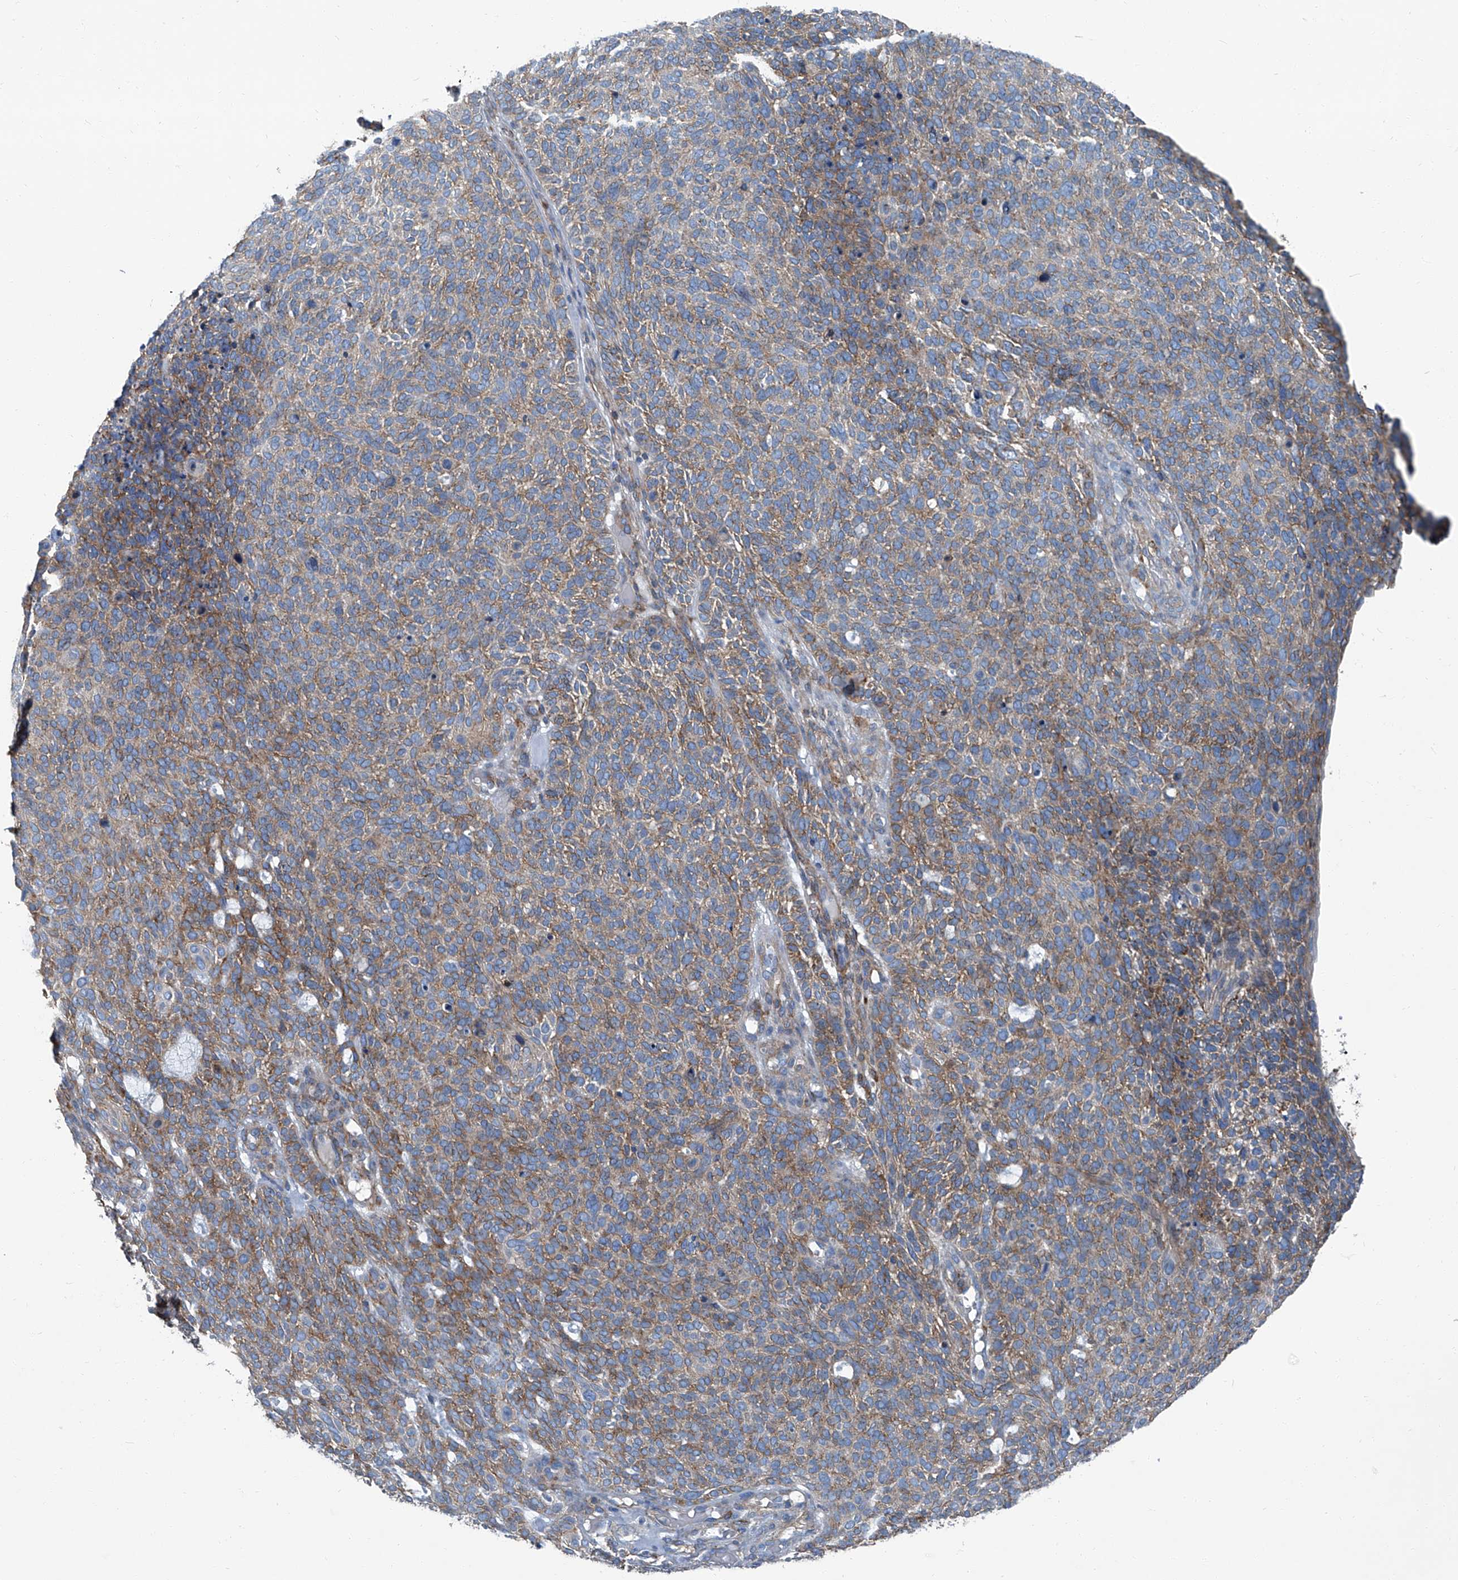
{"staining": {"intensity": "moderate", "quantity": "25%-75%", "location": "cytoplasmic/membranous"}, "tissue": "skin cancer", "cell_type": "Tumor cells", "image_type": "cancer", "snomed": [{"axis": "morphology", "description": "Squamous cell carcinoma, NOS"}, {"axis": "topography", "description": "Skin"}], "caption": "Moderate cytoplasmic/membranous staining for a protein is seen in about 25%-75% of tumor cells of skin cancer using immunohistochemistry (IHC).", "gene": "SEPTIN7", "patient": {"sex": "female", "age": 90}}